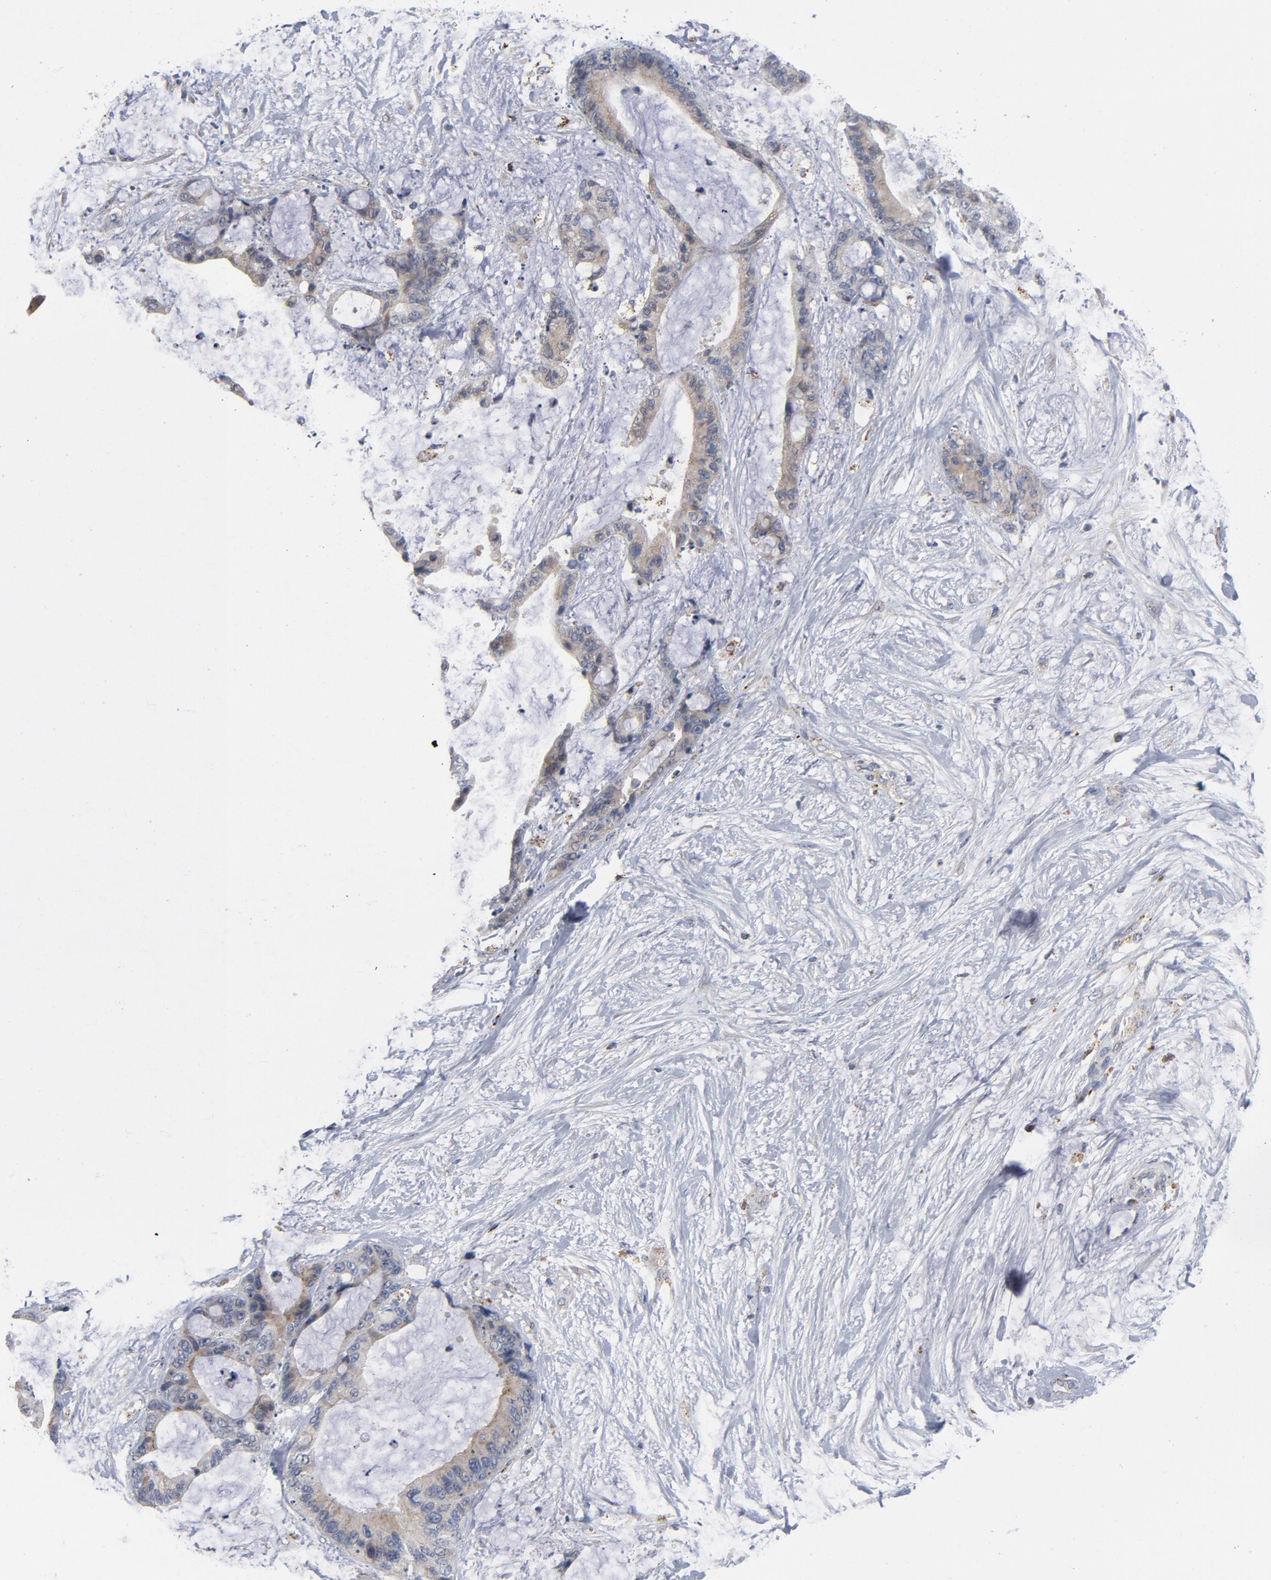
{"staining": {"intensity": "negative", "quantity": "none", "location": "none"}, "tissue": "liver cancer", "cell_type": "Tumor cells", "image_type": "cancer", "snomed": [{"axis": "morphology", "description": "Cholangiocarcinoma"}, {"axis": "topography", "description": "Liver"}], "caption": "There is no significant positivity in tumor cells of liver cancer.", "gene": "AKT2", "patient": {"sex": "female", "age": 73}}